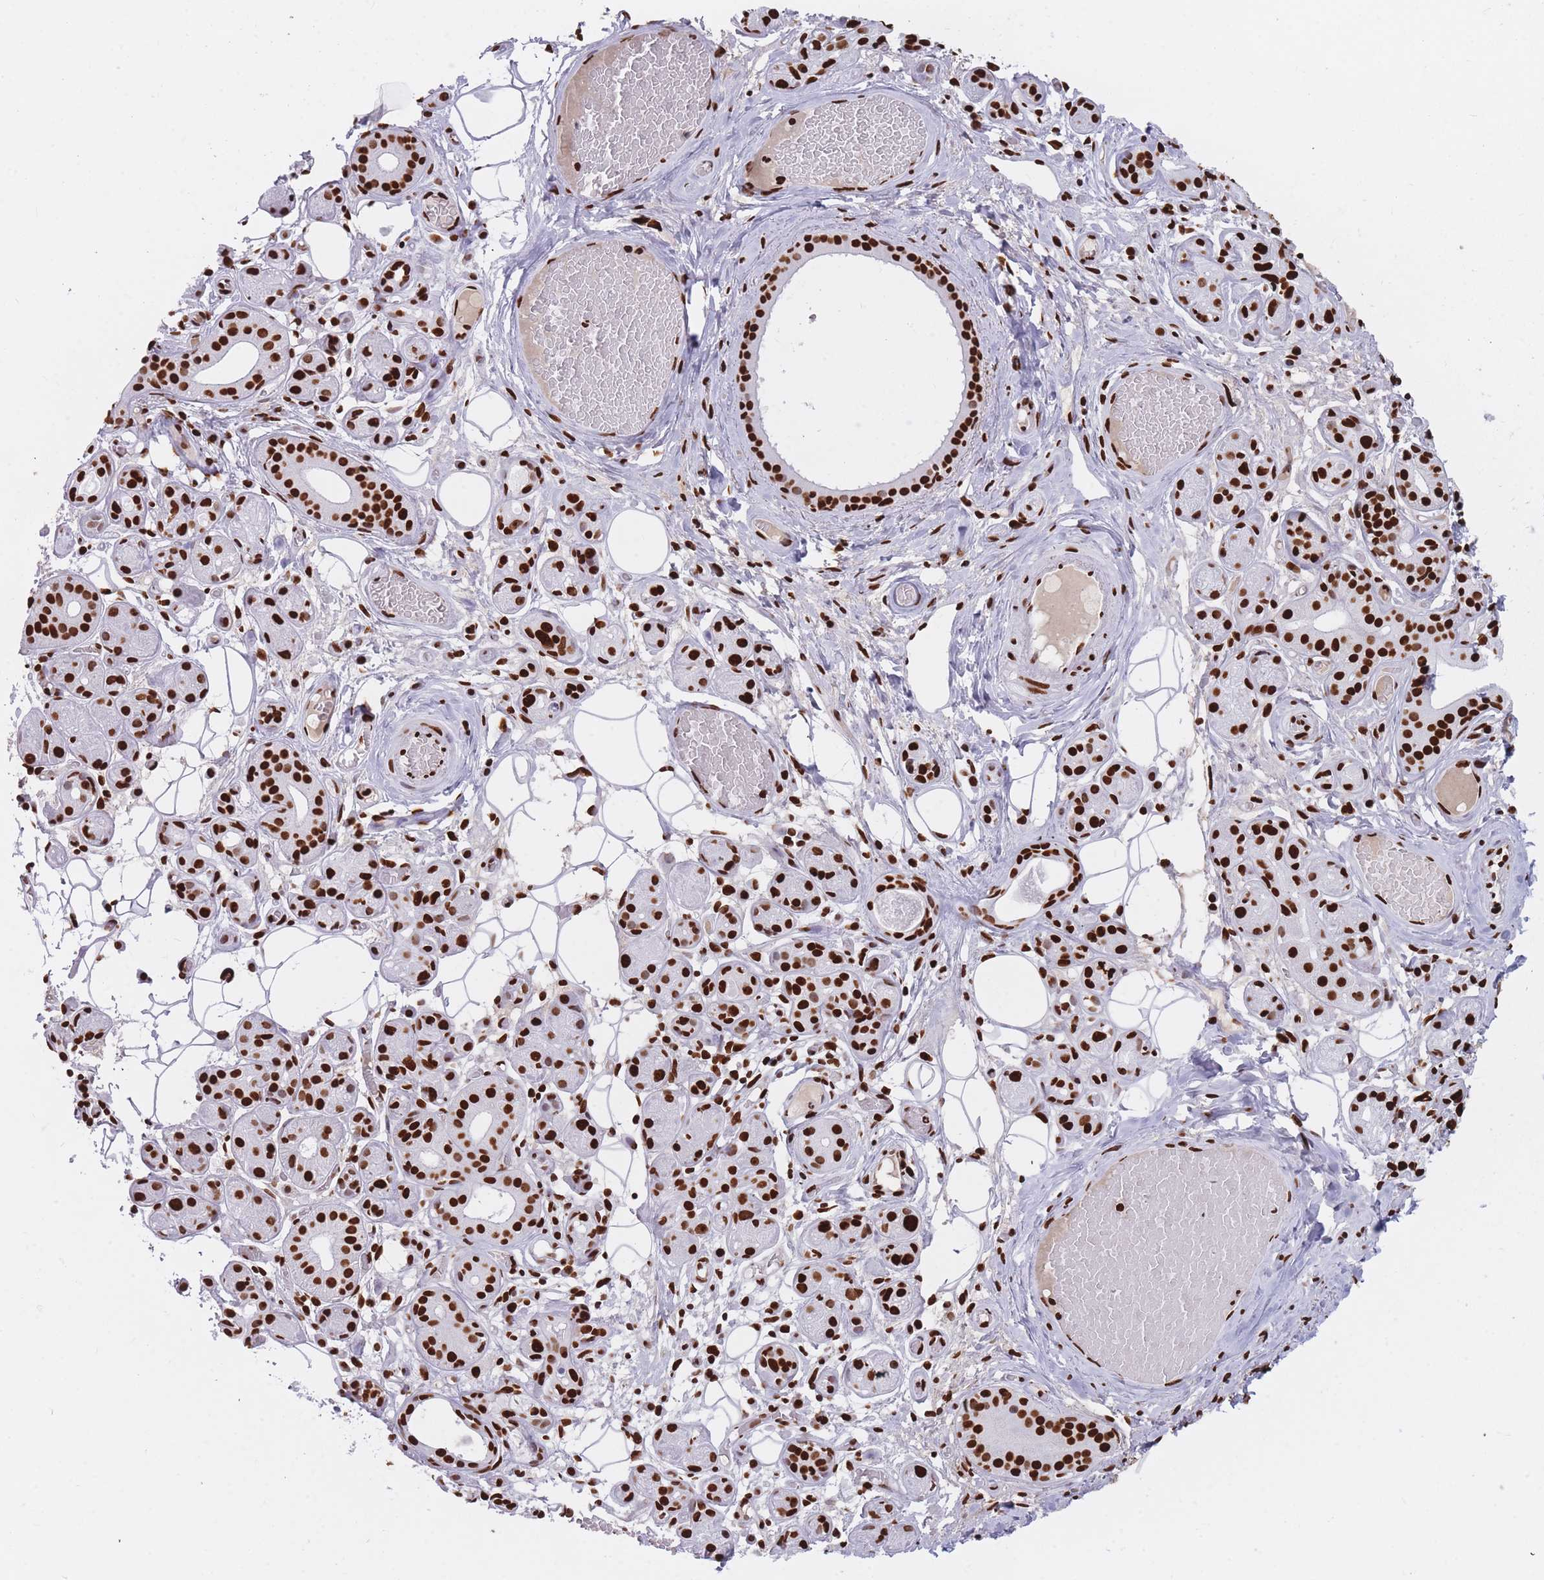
{"staining": {"intensity": "strong", "quantity": ">75%", "location": "nuclear"}, "tissue": "salivary gland", "cell_type": "Glandular cells", "image_type": "normal", "snomed": [{"axis": "morphology", "description": "Normal tissue, NOS"}, {"axis": "topography", "description": "Salivary gland"}], "caption": "Immunohistochemistry of normal human salivary gland demonstrates high levels of strong nuclear staining in about >75% of glandular cells.", "gene": "HNRNPUL1", "patient": {"sex": "male", "age": 82}}